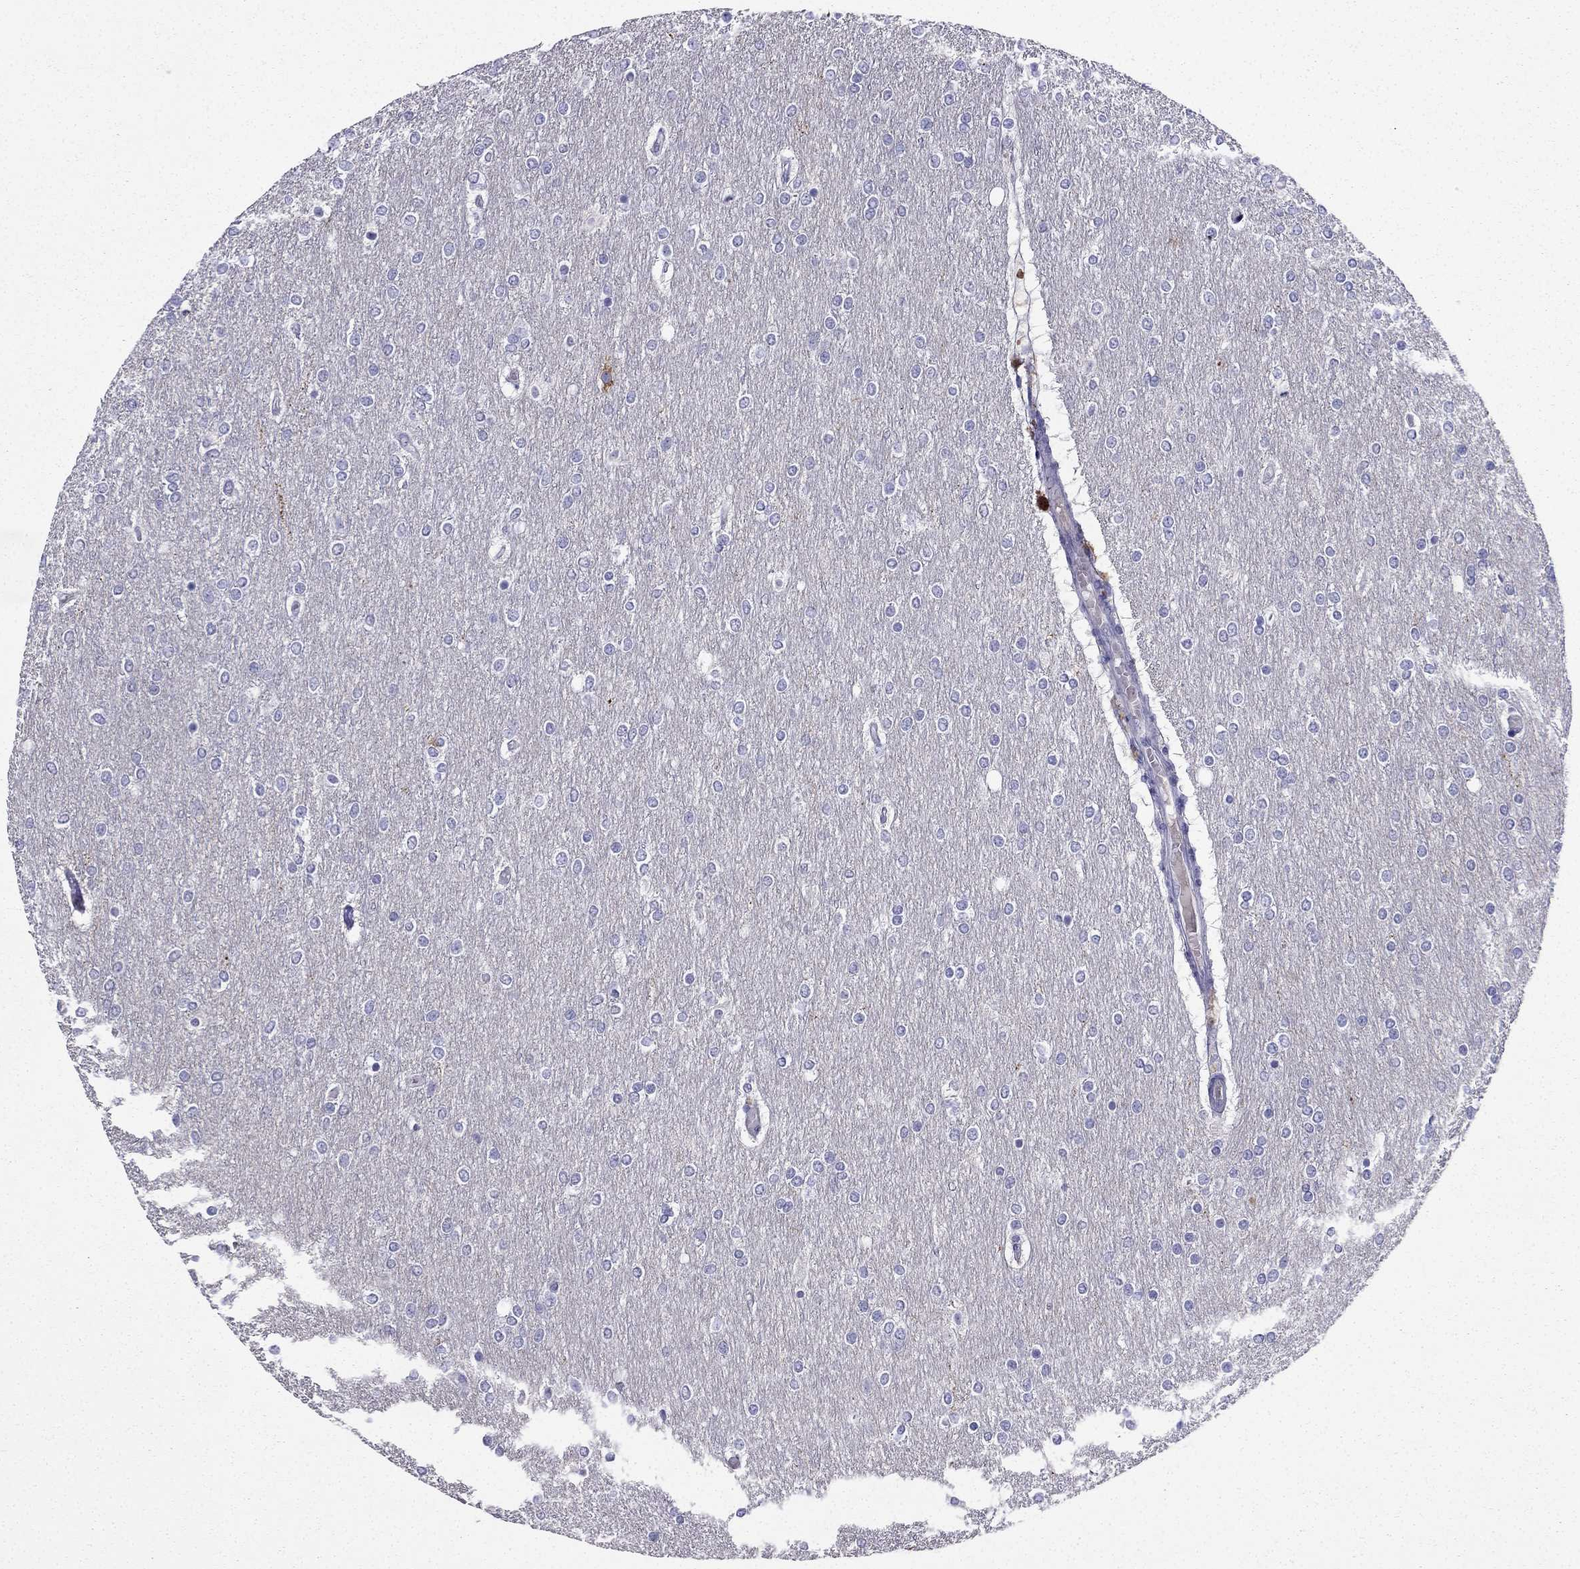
{"staining": {"intensity": "negative", "quantity": "none", "location": "none"}, "tissue": "glioma", "cell_type": "Tumor cells", "image_type": "cancer", "snomed": [{"axis": "morphology", "description": "Glioma, malignant, High grade"}, {"axis": "topography", "description": "Brain"}], "caption": "This image is of glioma stained with immunohistochemistry to label a protein in brown with the nuclei are counter-stained blue. There is no positivity in tumor cells.", "gene": "NPTX1", "patient": {"sex": "female", "age": 61}}